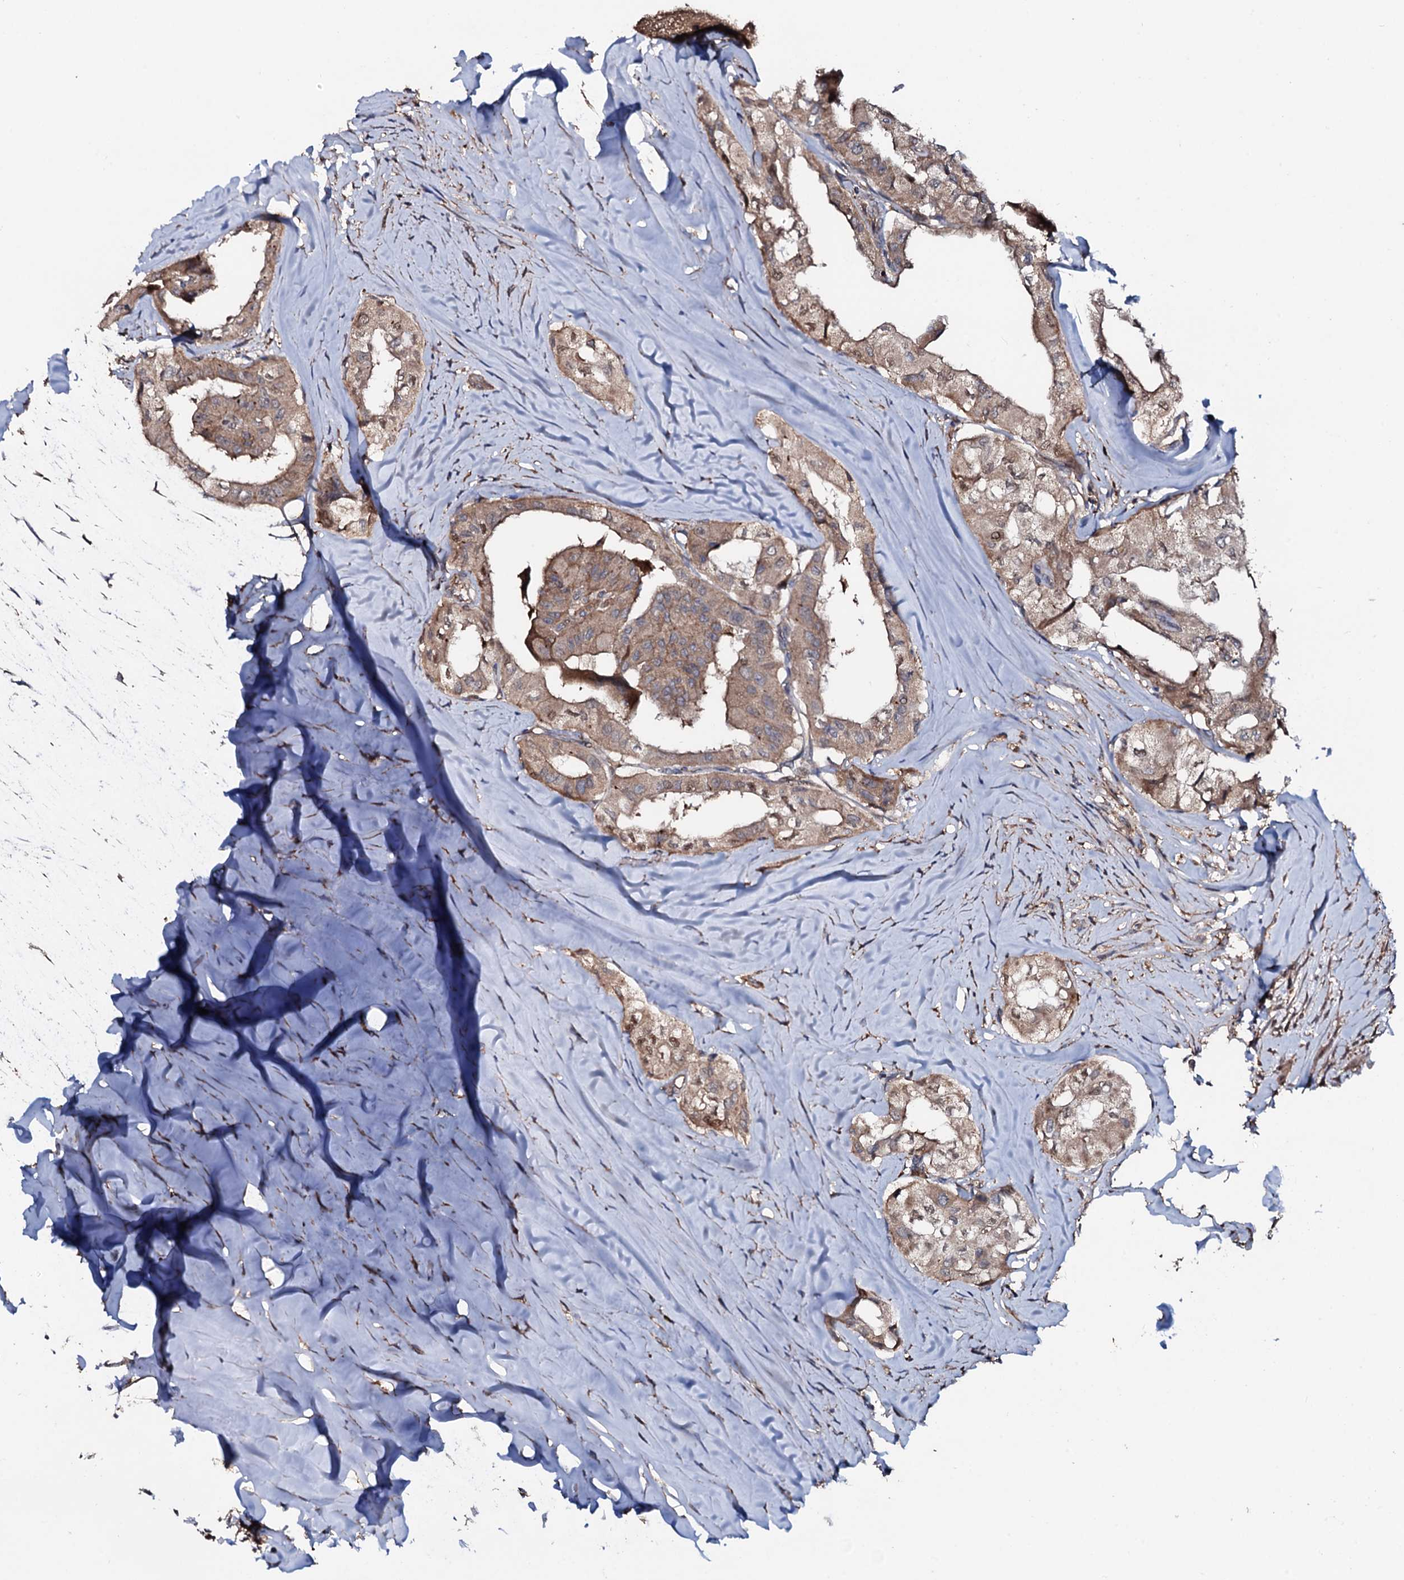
{"staining": {"intensity": "weak", "quantity": ">75%", "location": "cytoplasmic/membranous"}, "tissue": "thyroid cancer", "cell_type": "Tumor cells", "image_type": "cancer", "snomed": [{"axis": "morphology", "description": "Papillary adenocarcinoma, NOS"}, {"axis": "topography", "description": "Thyroid gland"}], "caption": "High-power microscopy captured an IHC image of thyroid cancer, revealing weak cytoplasmic/membranous expression in about >75% of tumor cells. Ihc stains the protein in brown and the nuclei are stained blue.", "gene": "COG6", "patient": {"sex": "female", "age": 59}}